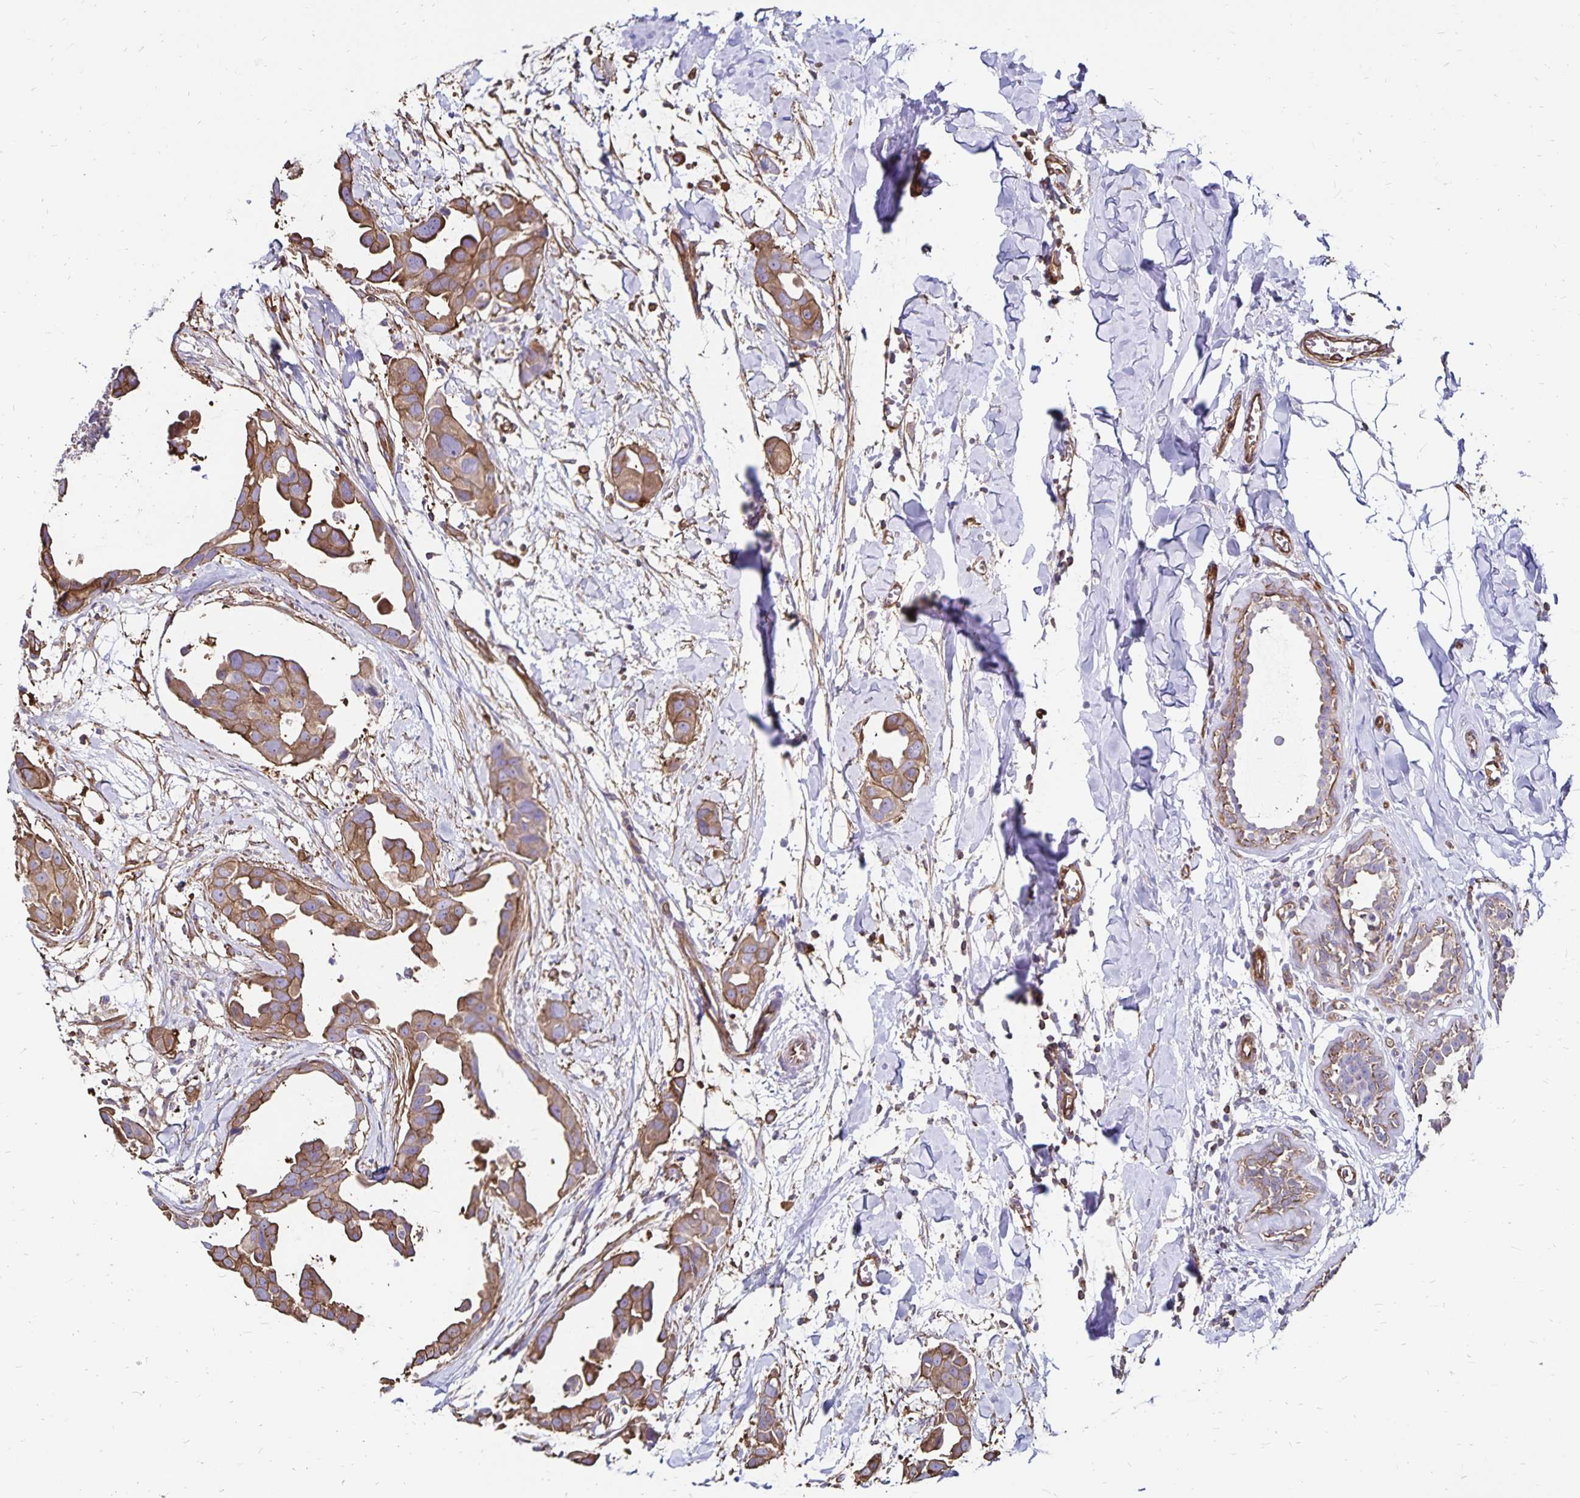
{"staining": {"intensity": "moderate", "quantity": ">75%", "location": "cytoplasmic/membranous"}, "tissue": "breast cancer", "cell_type": "Tumor cells", "image_type": "cancer", "snomed": [{"axis": "morphology", "description": "Duct carcinoma"}, {"axis": "topography", "description": "Breast"}], "caption": "Infiltrating ductal carcinoma (breast) stained with immunohistochemistry exhibits moderate cytoplasmic/membranous positivity in about >75% of tumor cells. (Brightfield microscopy of DAB IHC at high magnification).", "gene": "RPRML", "patient": {"sex": "female", "age": 38}}